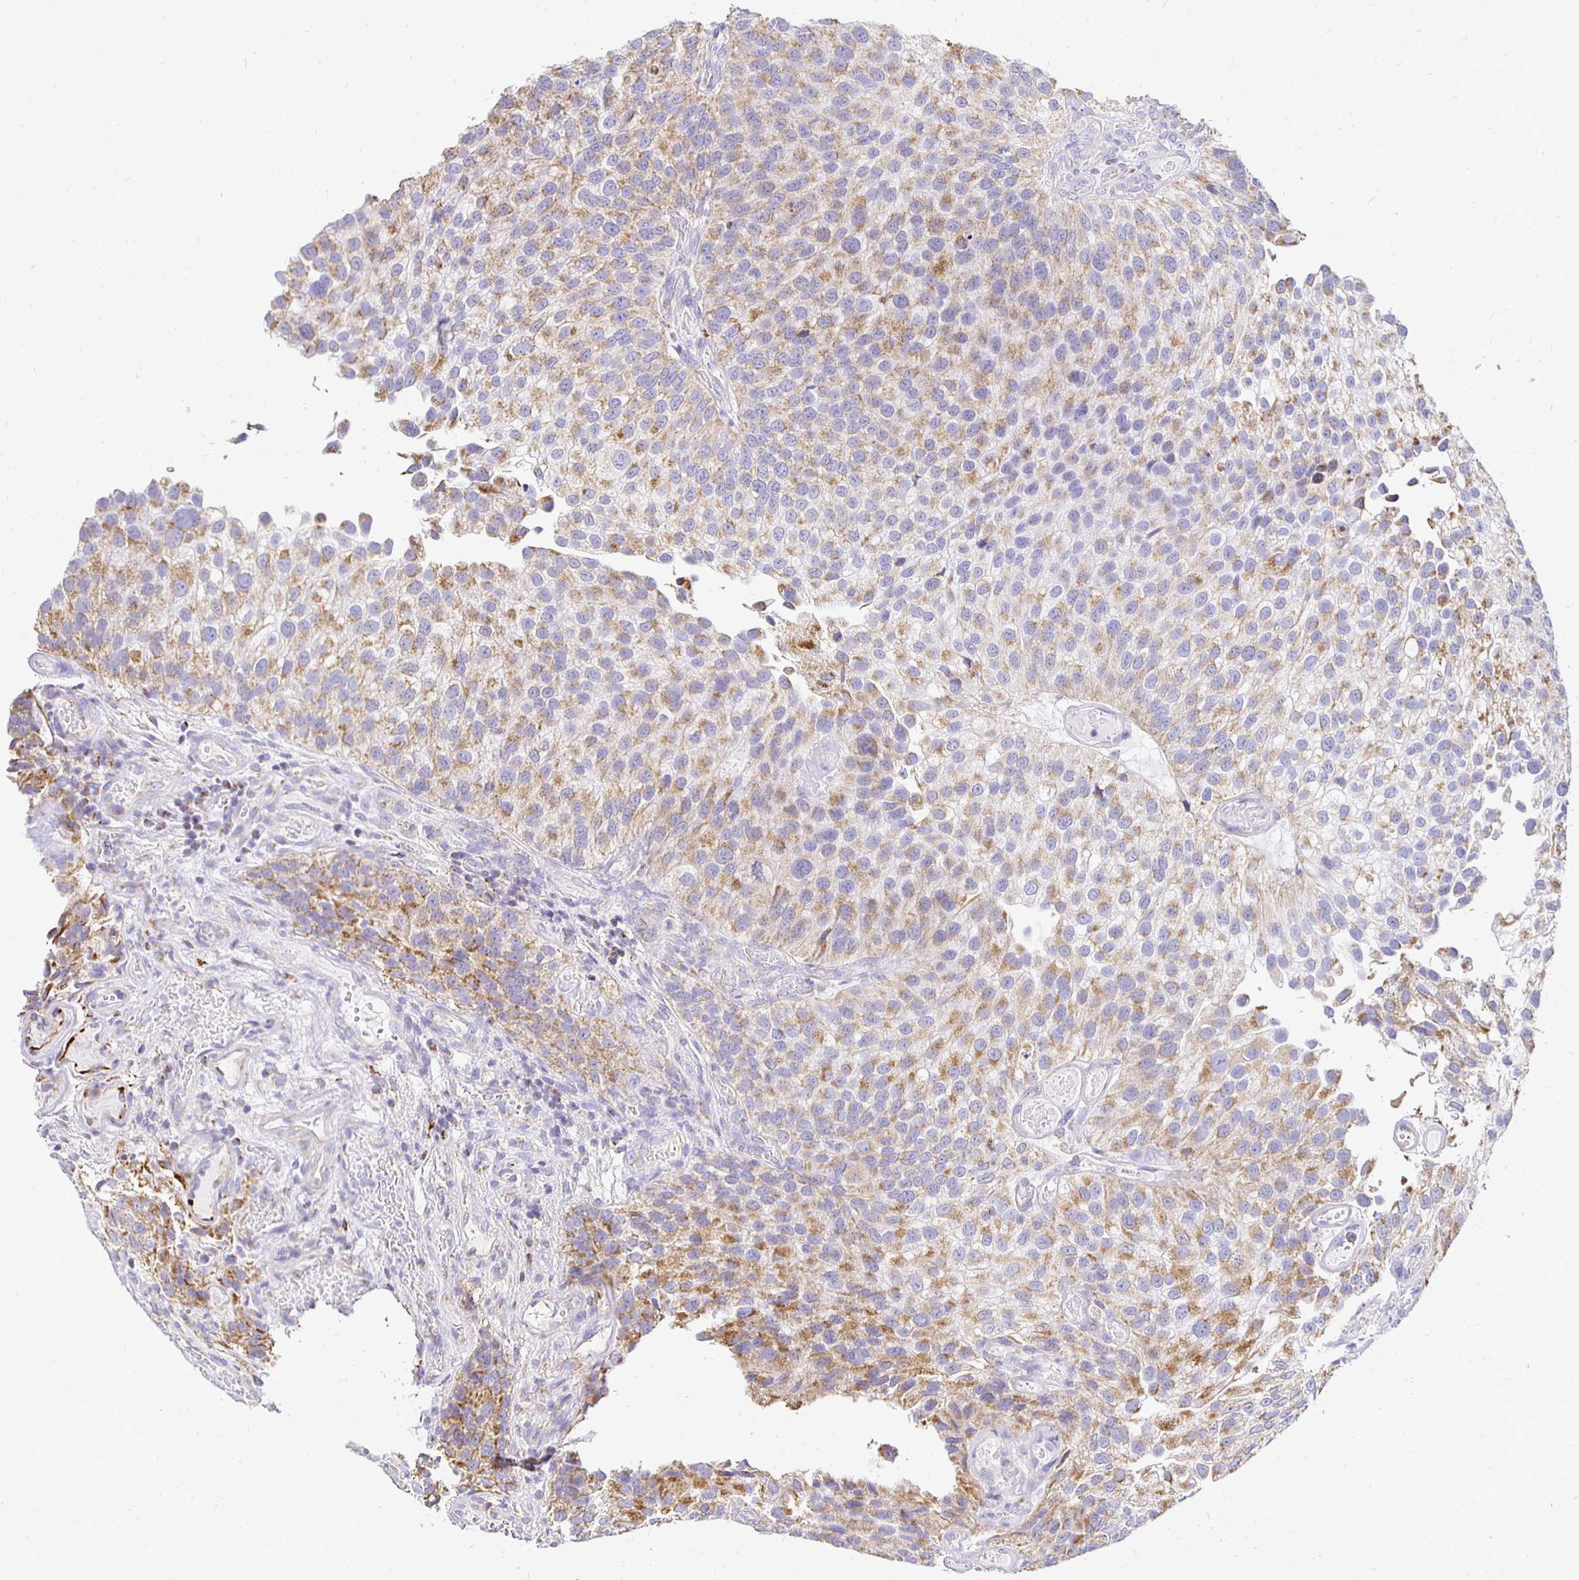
{"staining": {"intensity": "moderate", "quantity": ">75%", "location": "cytoplasmic/membranous"}, "tissue": "urothelial cancer", "cell_type": "Tumor cells", "image_type": "cancer", "snomed": [{"axis": "morphology", "description": "Urothelial carcinoma, NOS"}, {"axis": "topography", "description": "Urinary bladder"}], "caption": "Human urothelial cancer stained with a protein marker shows moderate staining in tumor cells.", "gene": "PLAAT2", "patient": {"sex": "male", "age": 87}}